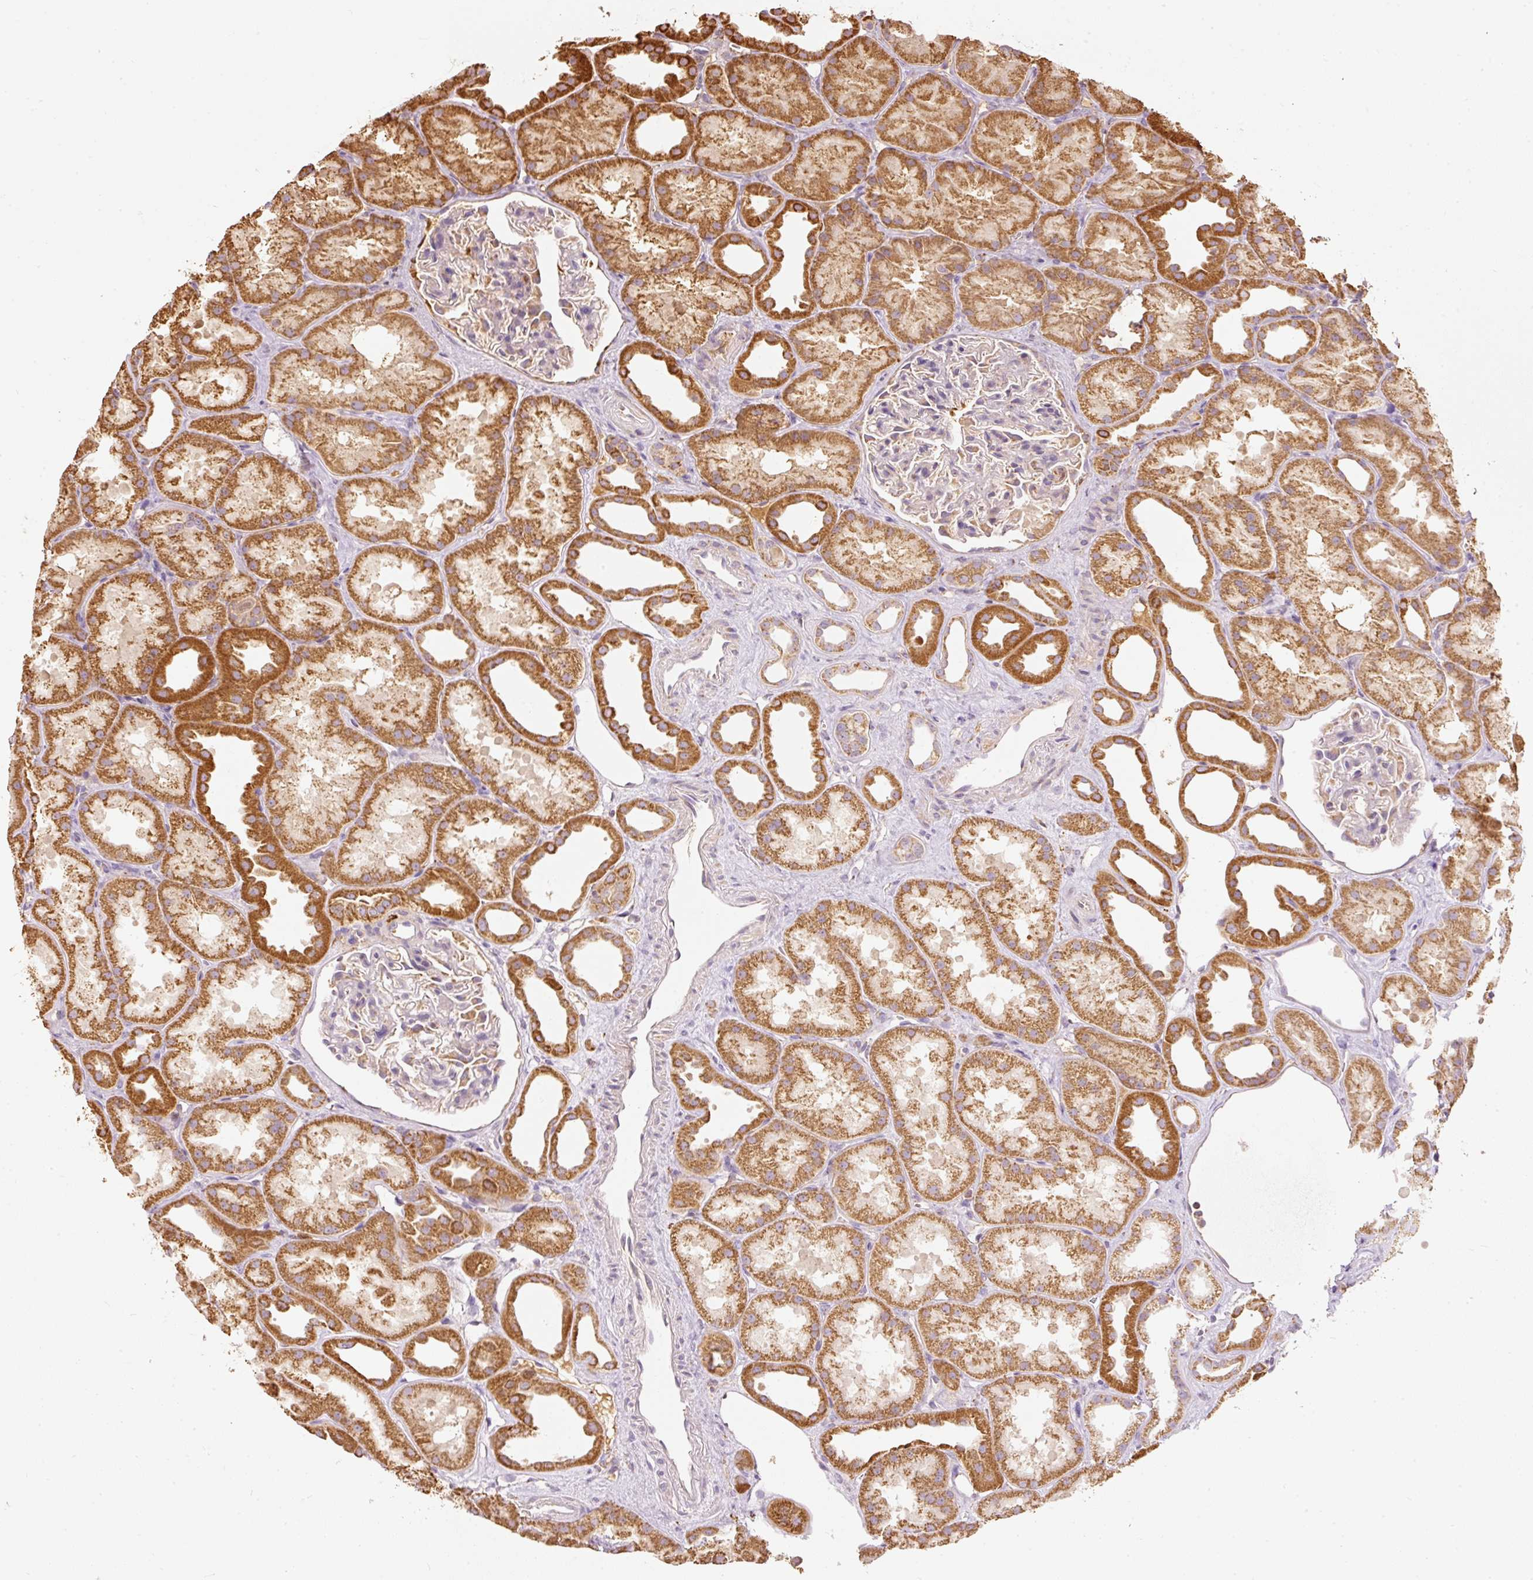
{"staining": {"intensity": "moderate", "quantity": "<25%", "location": "cytoplasmic/membranous"}, "tissue": "kidney", "cell_type": "Cells in glomeruli", "image_type": "normal", "snomed": [{"axis": "morphology", "description": "Normal tissue, NOS"}, {"axis": "topography", "description": "Kidney"}], "caption": "A high-resolution micrograph shows immunohistochemistry staining of normal kidney, which reveals moderate cytoplasmic/membranous staining in approximately <25% of cells in glomeruli. The staining was performed using DAB to visualize the protein expression in brown, while the nuclei were stained in blue with hematoxylin (Magnification: 20x).", "gene": "PSENEN", "patient": {"sex": "male", "age": 61}}